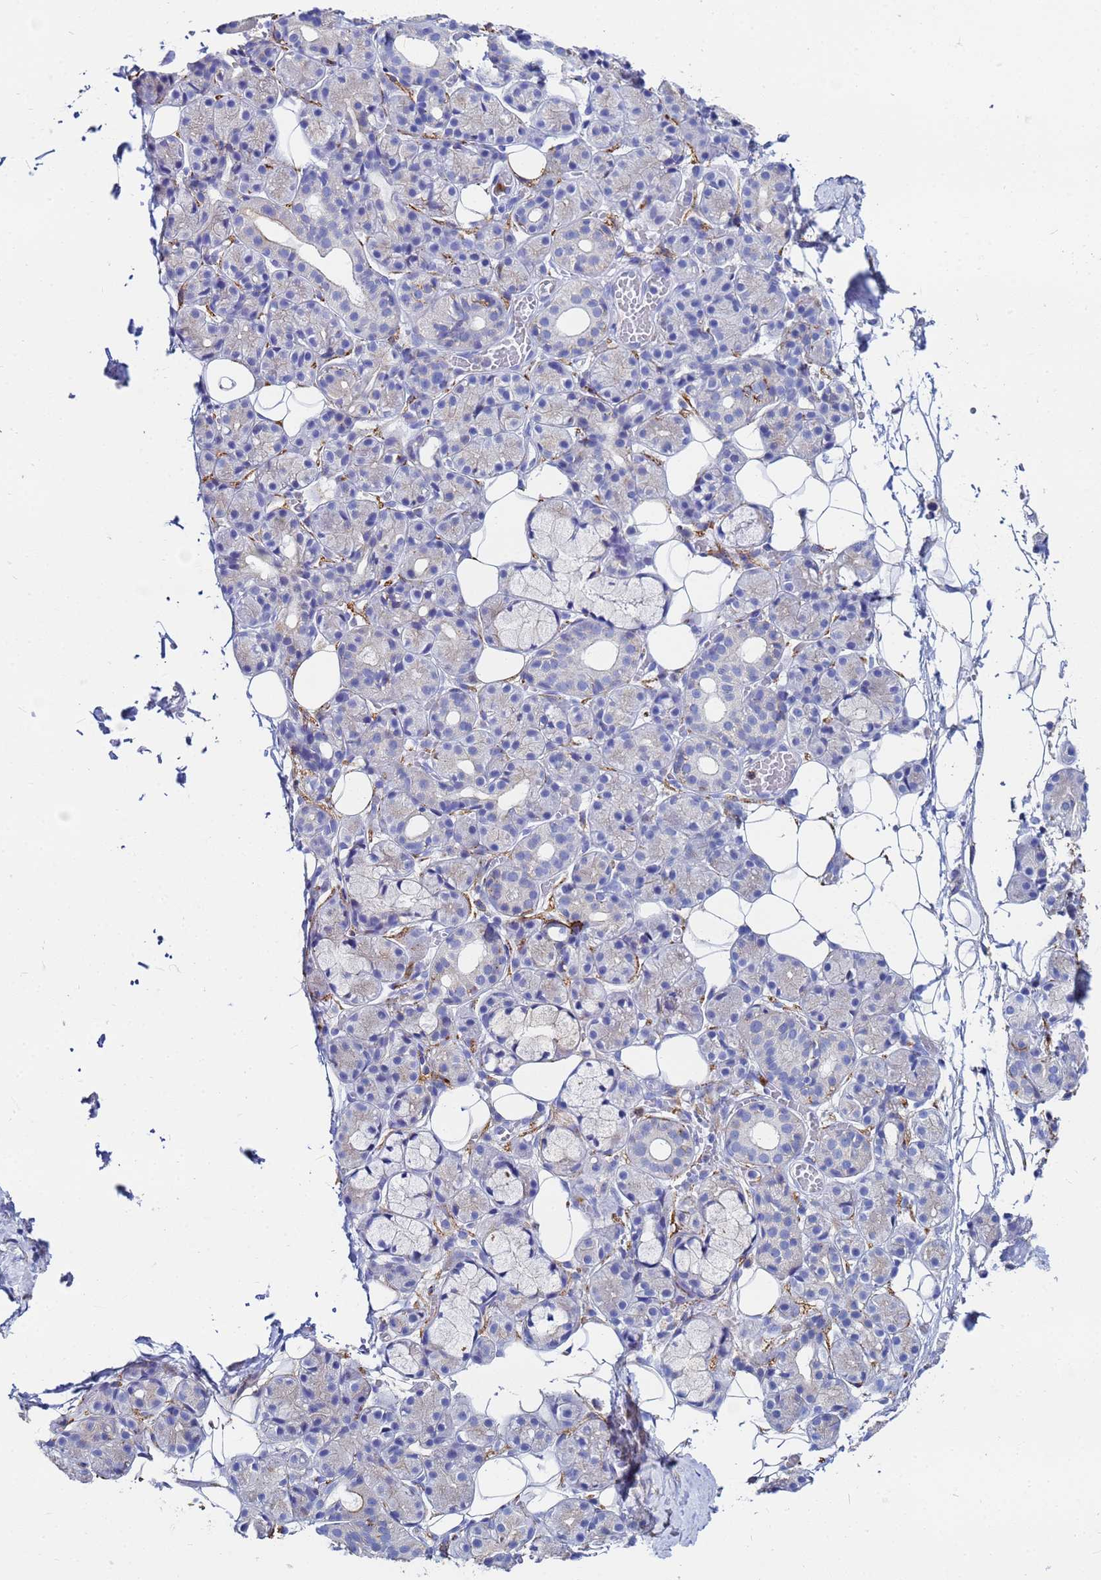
{"staining": {"intensity": "negative", "quantity": "none", "location": "none"}, "tissue": "salivary gland", "cell_type": "Glandular cells", "image_type": "normal", "snomed": [{"axis": "morphology", "description": "Normal tissue, NOS"}, {"axis": "topography", "description": "Salivary gland"}], "caption": "Glandular cells are negative for brown protein staining in normal salivary gland. (Brightfield microscopy of DAB immunohistochemistry at high magnification).", "gene": "BASP1", "patient": {"sex": "male", "age": 63}}